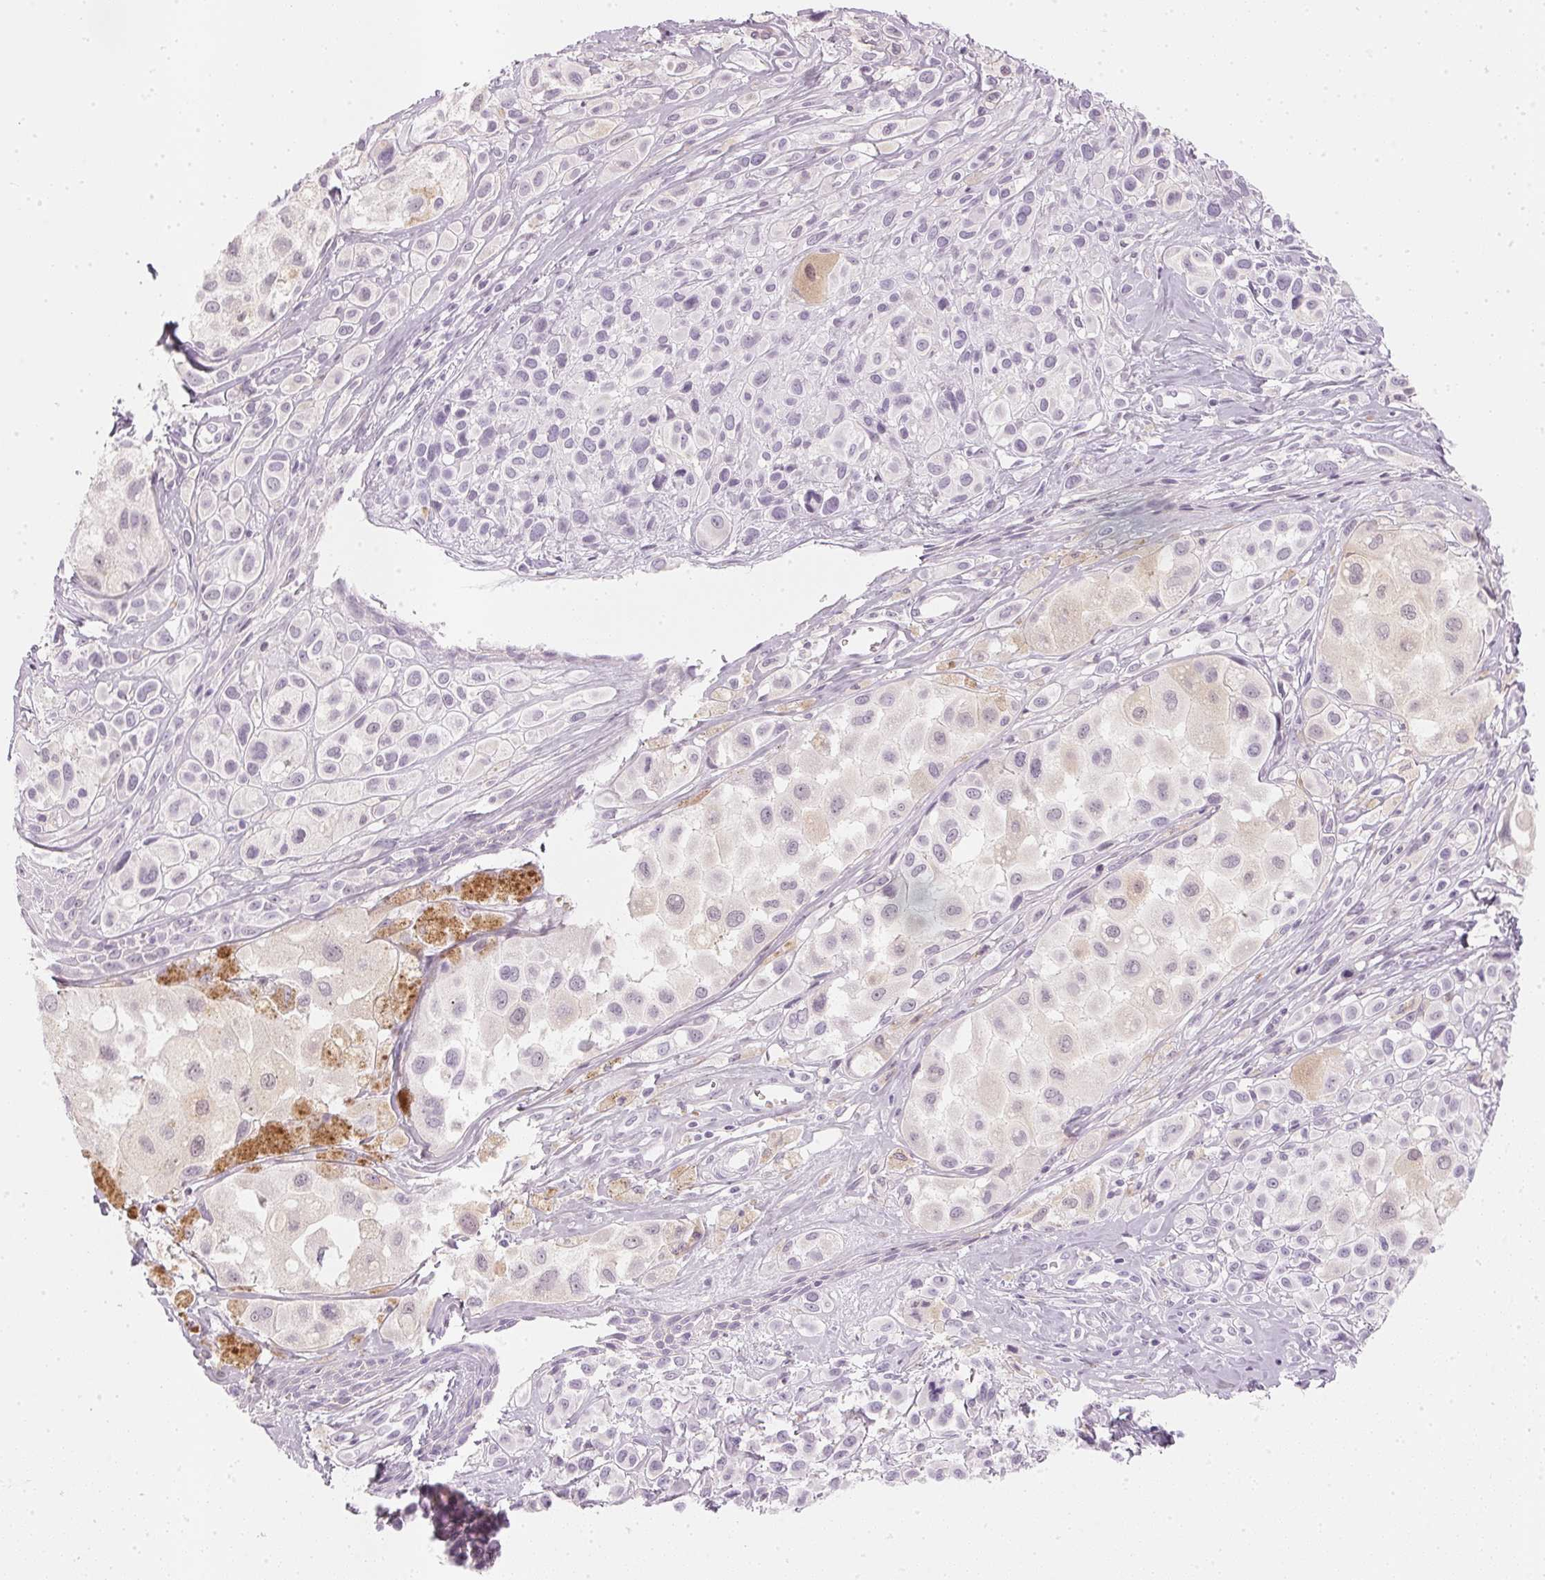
{"staining": {"intensity": "negative", "quantity": "none", "location": "none"}, "tissue": "melanoma", "cell_type": "Tumor cells", "image_type": "cancer", "snomed": [{"axis": "morphology", "description": "Malignant melanoma, NOS"}, {"axis": "topography", "description": "Skin"}], "caption": "This is a image of immunohistochemistry (IHC) staining of malignant melanoma, which shows no staining in tumor cells. (Immunohistochemistry (ihc), brightfield microscopy, high magnification).", "gene": "CHST4", "patient": {"sex": "male", "age": 77}}